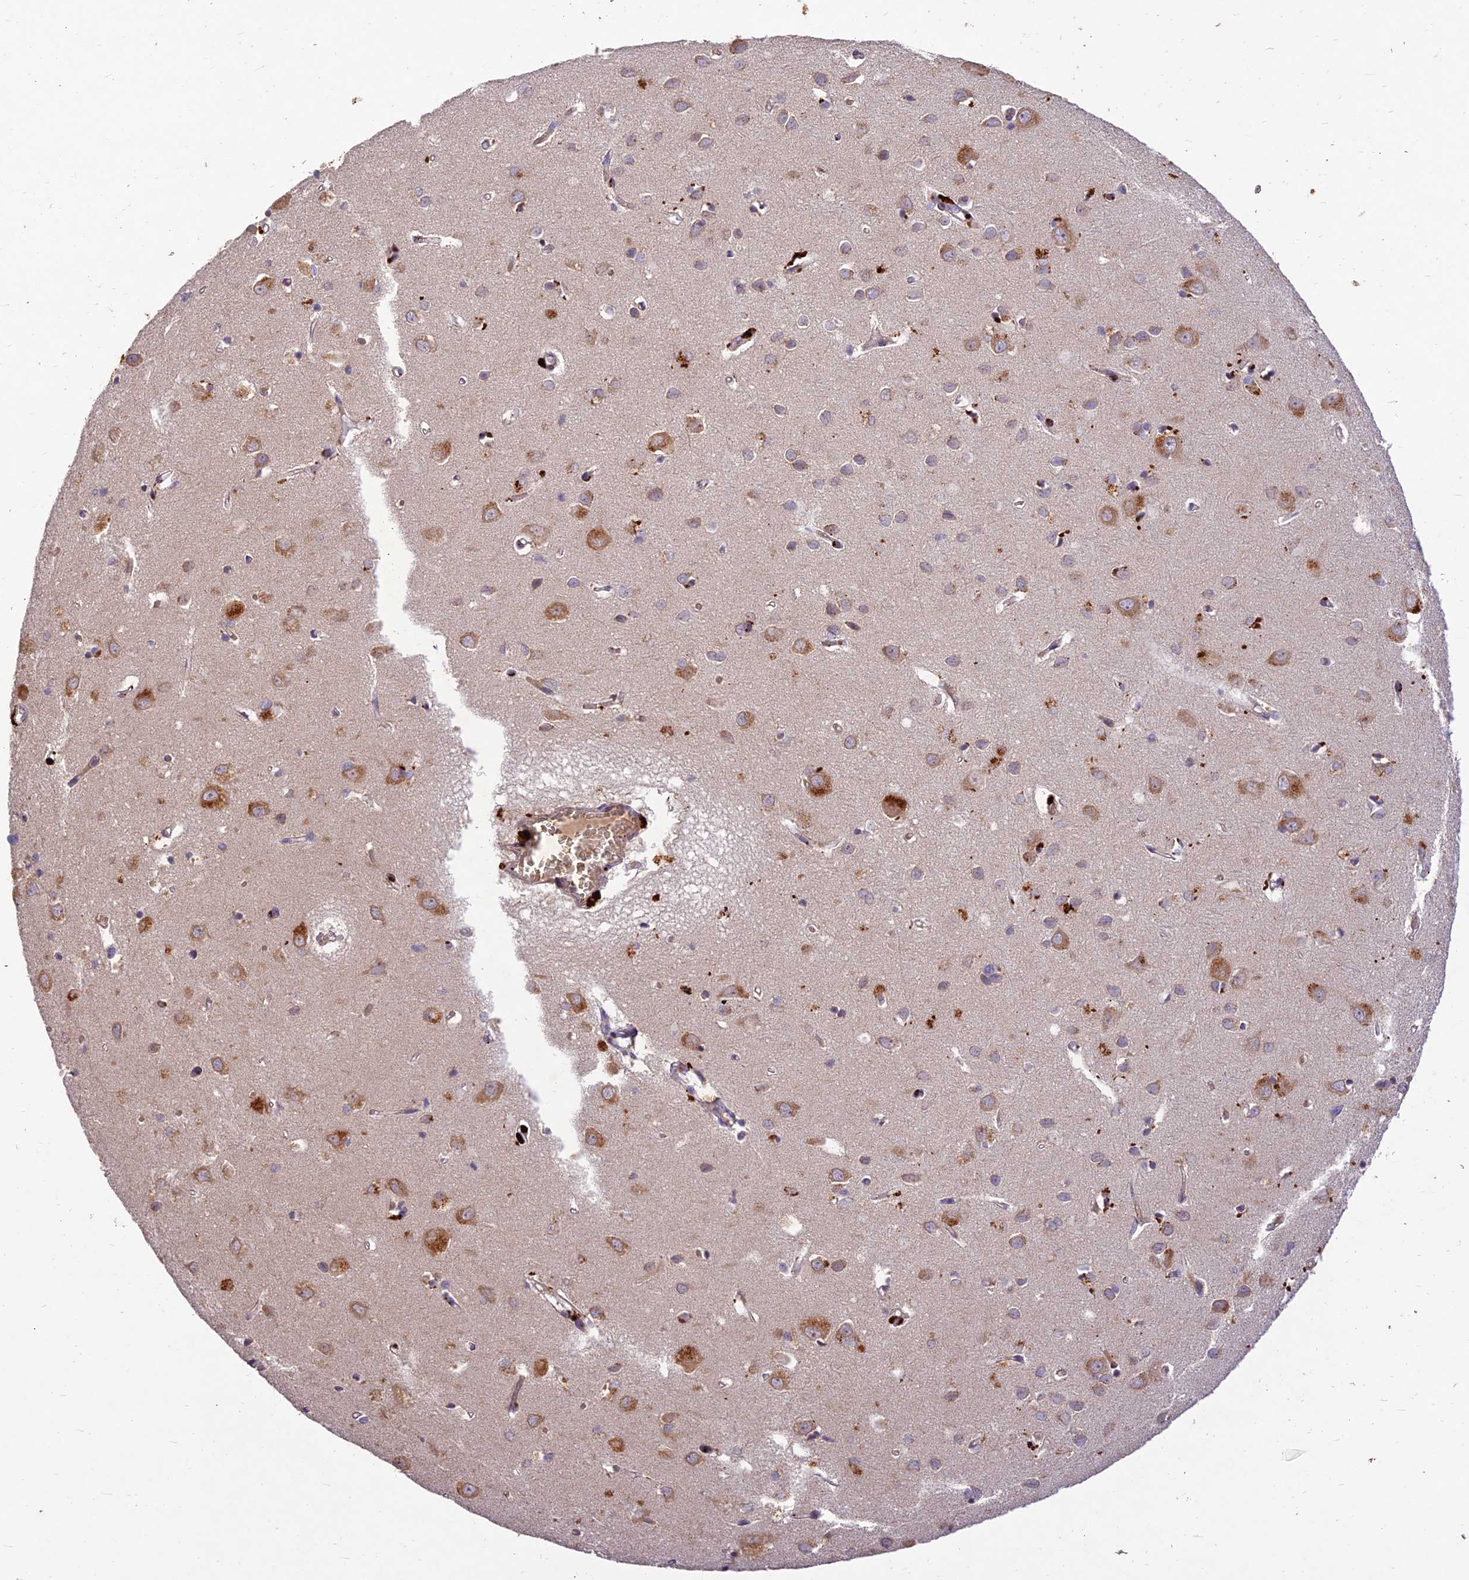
{"staining": {"intensity": "negative", "quantity": "none", "location": "none"}, "tissue": "cerebral cortex", "cell_type": "Endothelial cells", "image_type": "normal", "snomed": [{"axis": "morphology", "description": "Normal tissue, NOS"}, {"axis": "topography", "description": "Cerebral cortex"}], "caption": "Immunohistochemistry photomicrograph of normal human cerebral cortex stained for a protein (brown), which demonstrates no expression in endothelial cells.", "gene": "PPP1R11", "patient": {"sex": "female", "age": 64}}